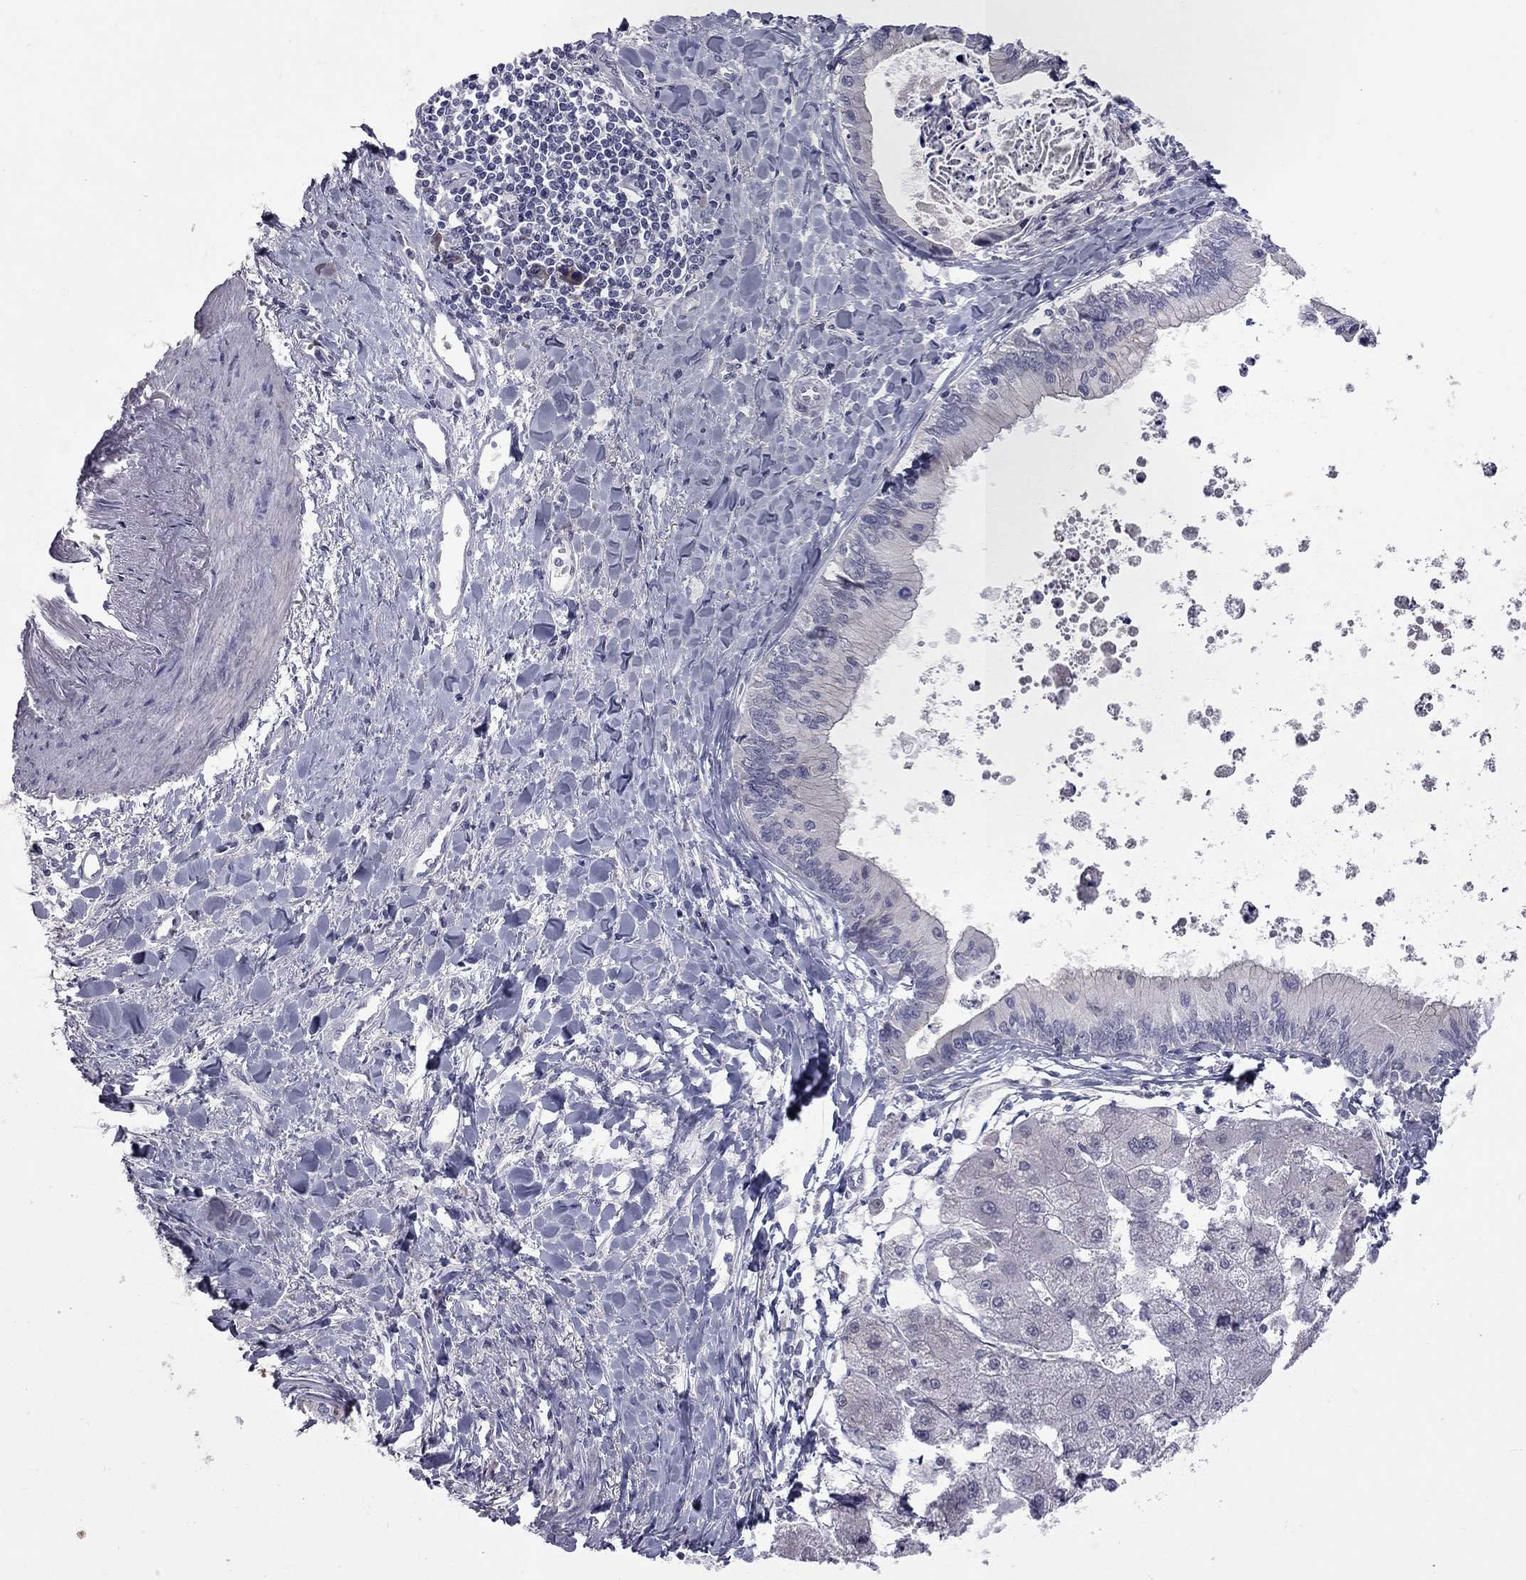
{"staining": {"intensity": "negative", "quantity": "none", "location": "none"}, "tissue": "liver cancer", "cell_type": "Tumor cells", "image_type": "cancer", "snomed": [{"axis": "morphology", "description": "Cholangiocarcinoma"}, {"axis": "topography", "description": "Liver"}], "caption": "This is a photomicrograph of IHC staining of cholangiocarcinoma (liver), which shows no positivity in tumor cells.", "gene": "NRARP", "patient": {"sex": "male", "age": 66}}